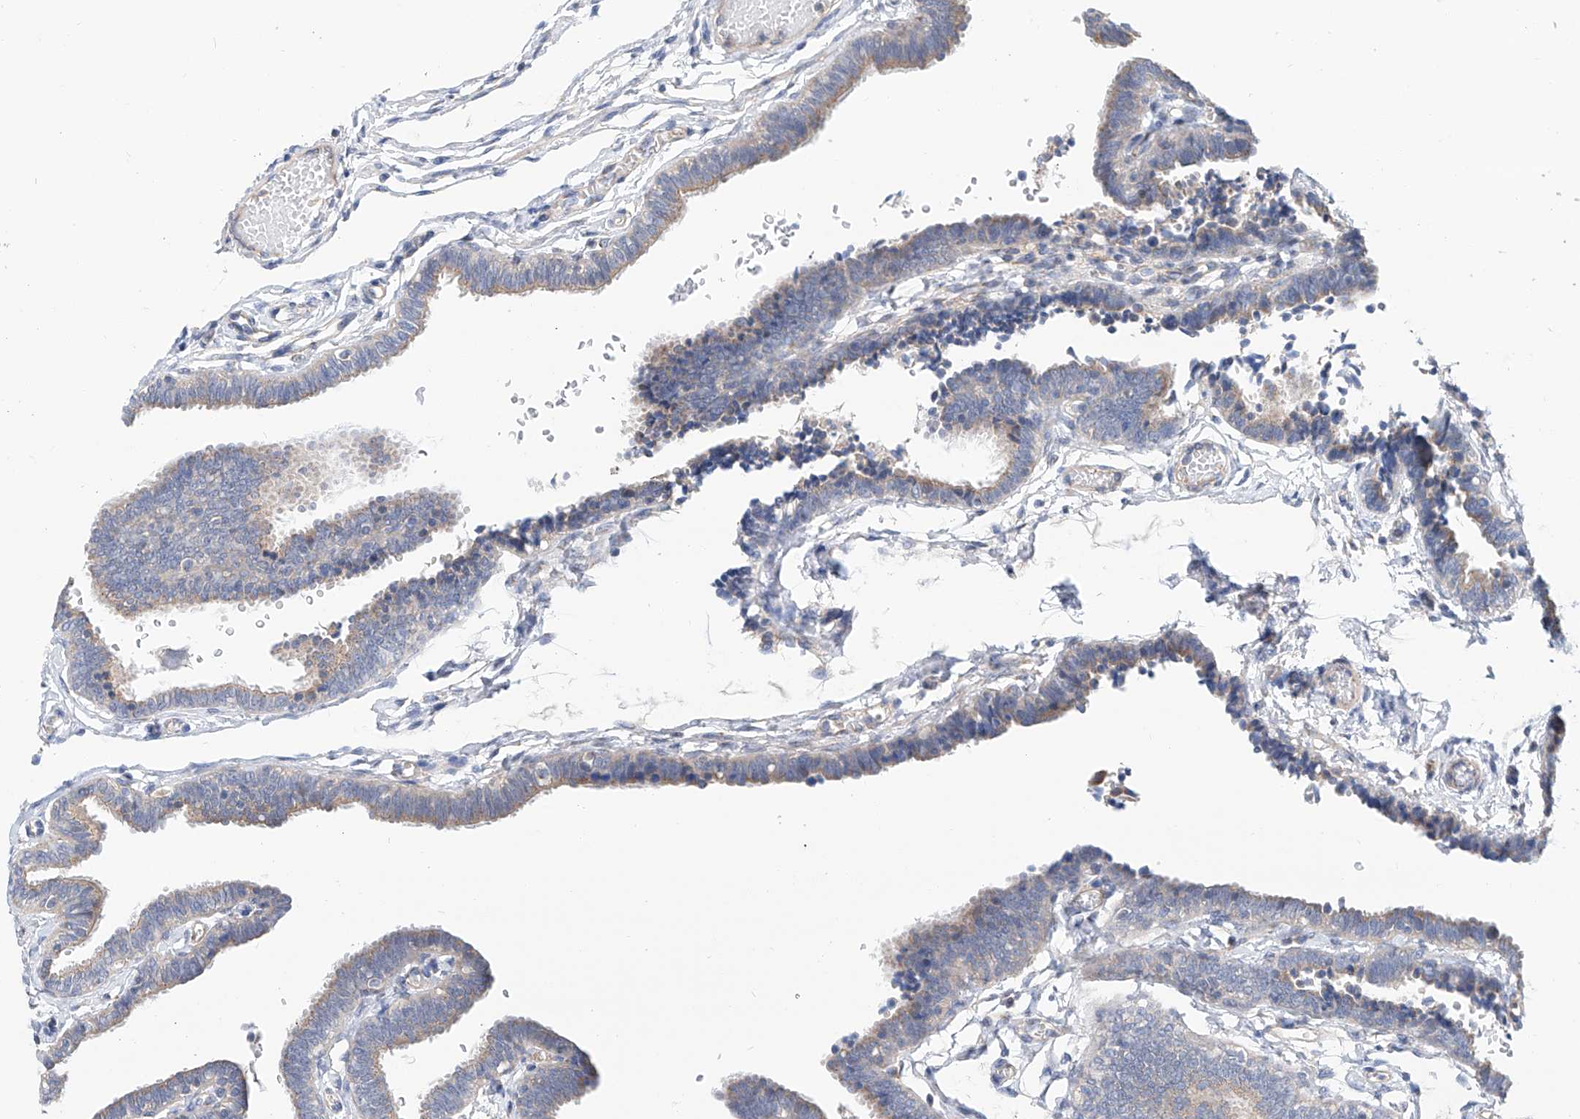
{"staining": {"intensity": "moderate", "quantity": "25%-75%", "location": "cytoplasmic/membranous"}, "tissue": "fallopian tube", "cell_type": "Glandular cells", "image_type": "normal", "snomed": [{"axis": "morphology", "description": "Normal tissue, NOS"}, {"axis": "topography", "description": "Fallopian tube"}, {"axis": "topography", "description": "Ovary"}], "caption": "Protein expression analysis of normal human fallopian tube reveals moderate cytoplasmic/membranous staining in approximately 25%-75% of glandular cells.", "gene": "SLC22A7", "patient": {"sex": "female", "age": 23}}